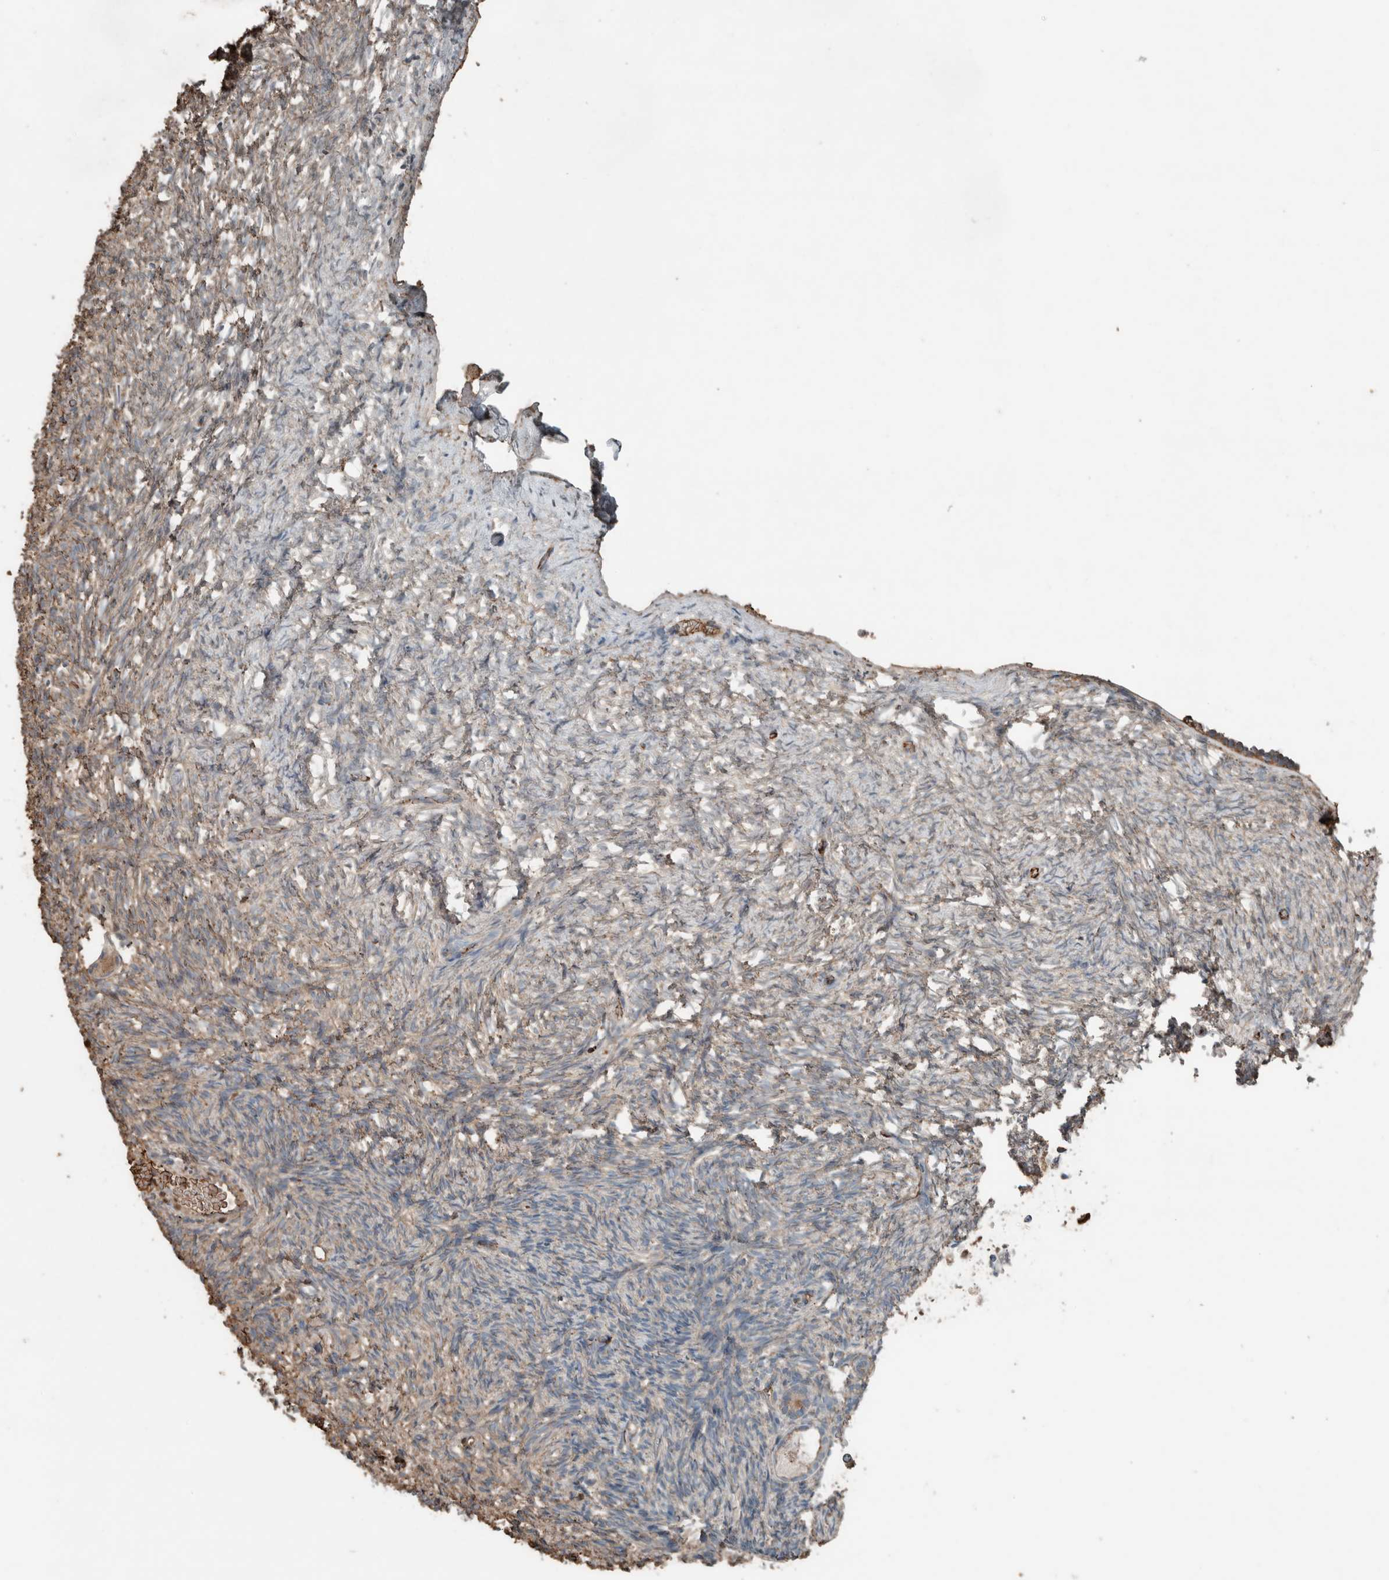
{"staining": {"intensity": "weak", "quantity": ">75%", "location": "cytoplasmic/membranous"}, "tissue": "ovary", "cell_type": "Follicle cells", "image_type": "normal", "snomed": [{"axis": "morphology", "description": "Normal tissue, NOS"}, {"axis": "topography", "description": "Ovary"}], "caption": "A brown stain highlights weak cytoplasmic/membranous positivity of a protein in follicle cells of normal ovary. Nuclei are stained in blue.", "gene": "USP34", "patient": {"sex": "female", "age": 34}}